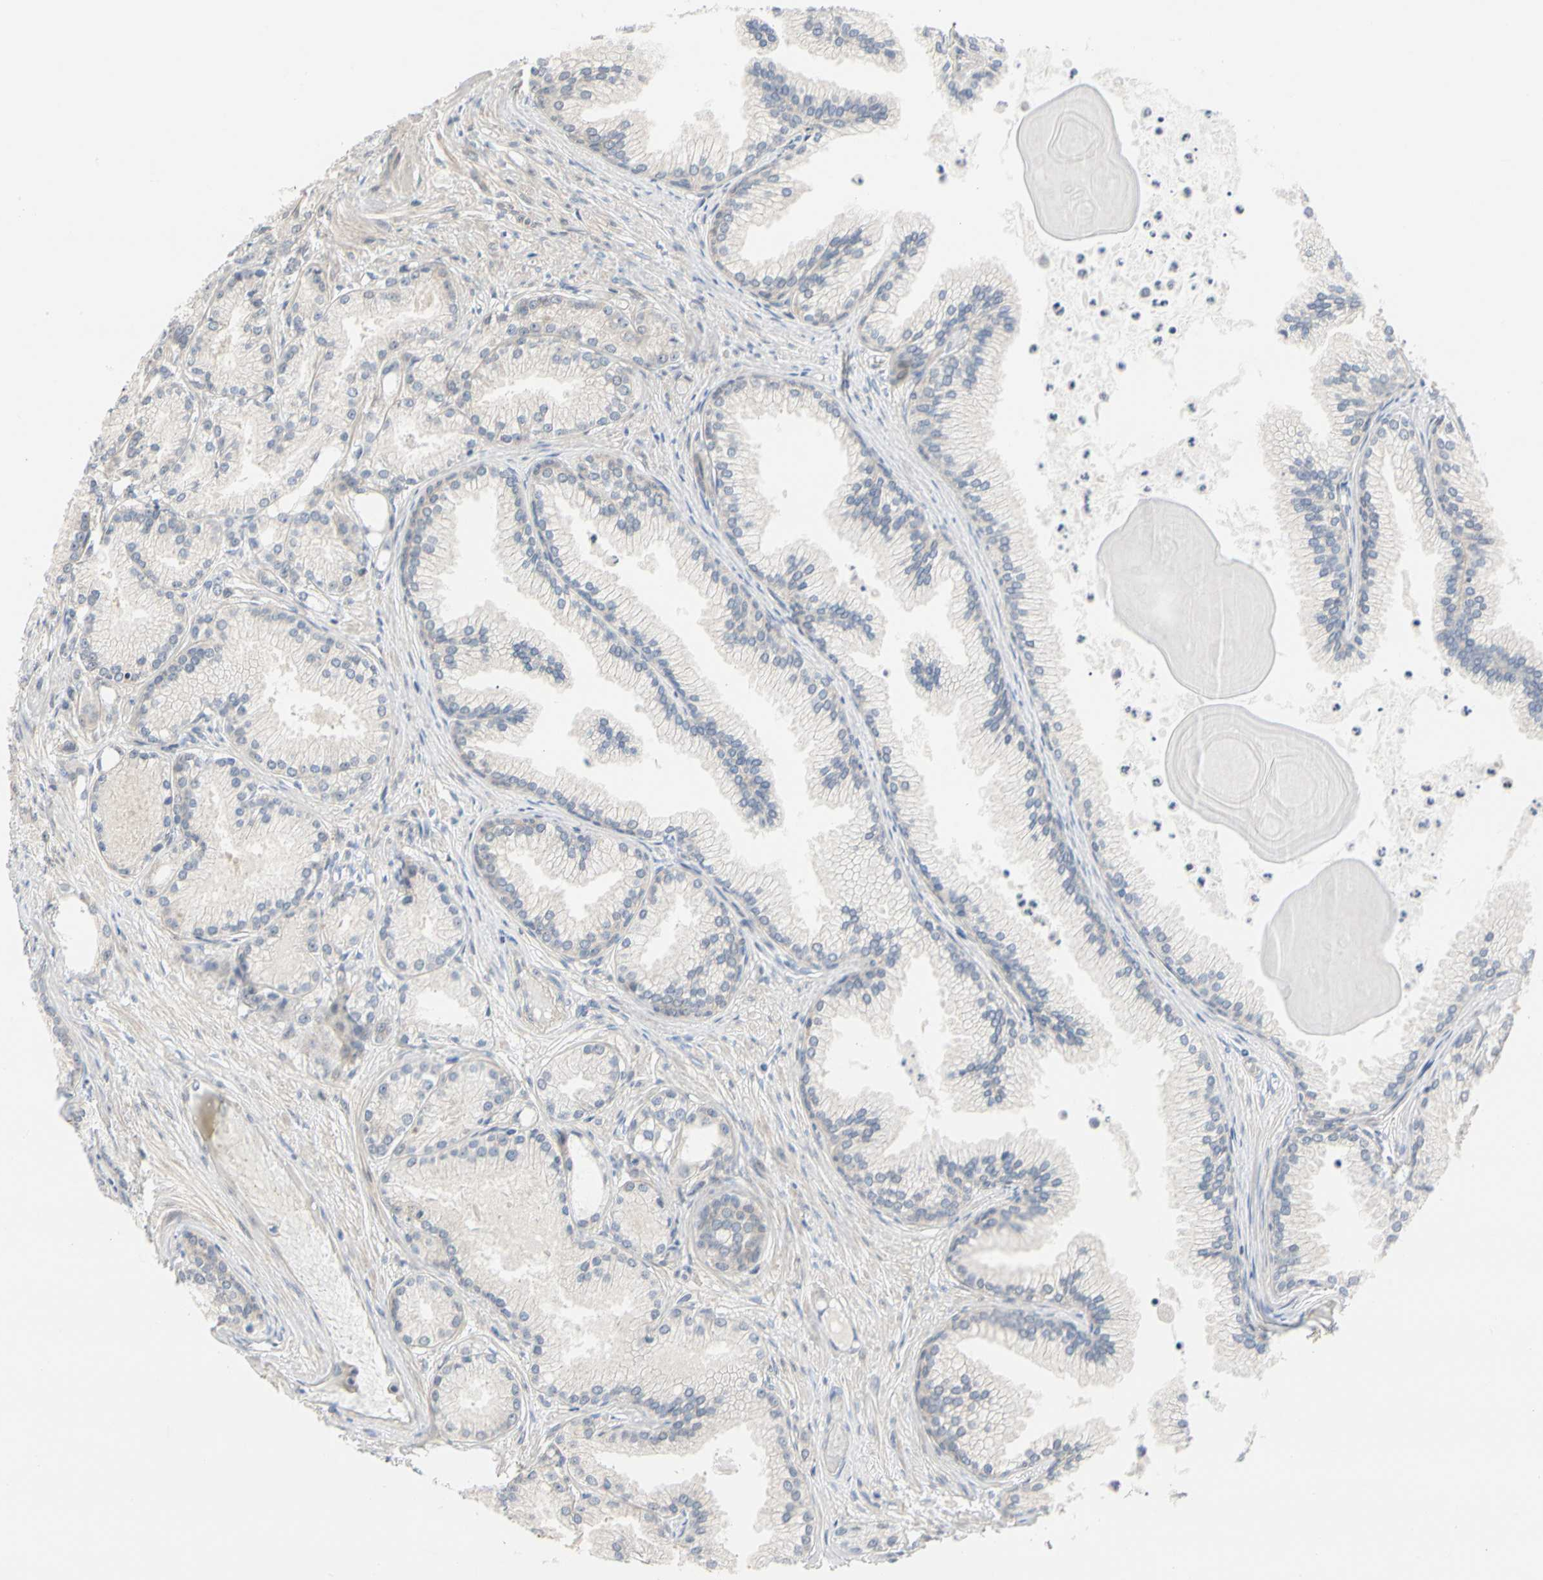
{"staining": {"intensity": "negative", "quantity": "none", "location": "none"}, "tissue": "prostate cancer", "cell_type": "Tumor cells", "image_type": "cancer", "snomed": [{"axis": "morphology", "description": "Adenocarcinoma, Low grade"}, {"axis": "topography", "description": "Prostate"}], "caption": "IHC of human prostate adenocarcinoma (low-grade) shows no staining in tumor cells.", "gene": "CDK5", "patient": {"sex": "male", "age": 72}}